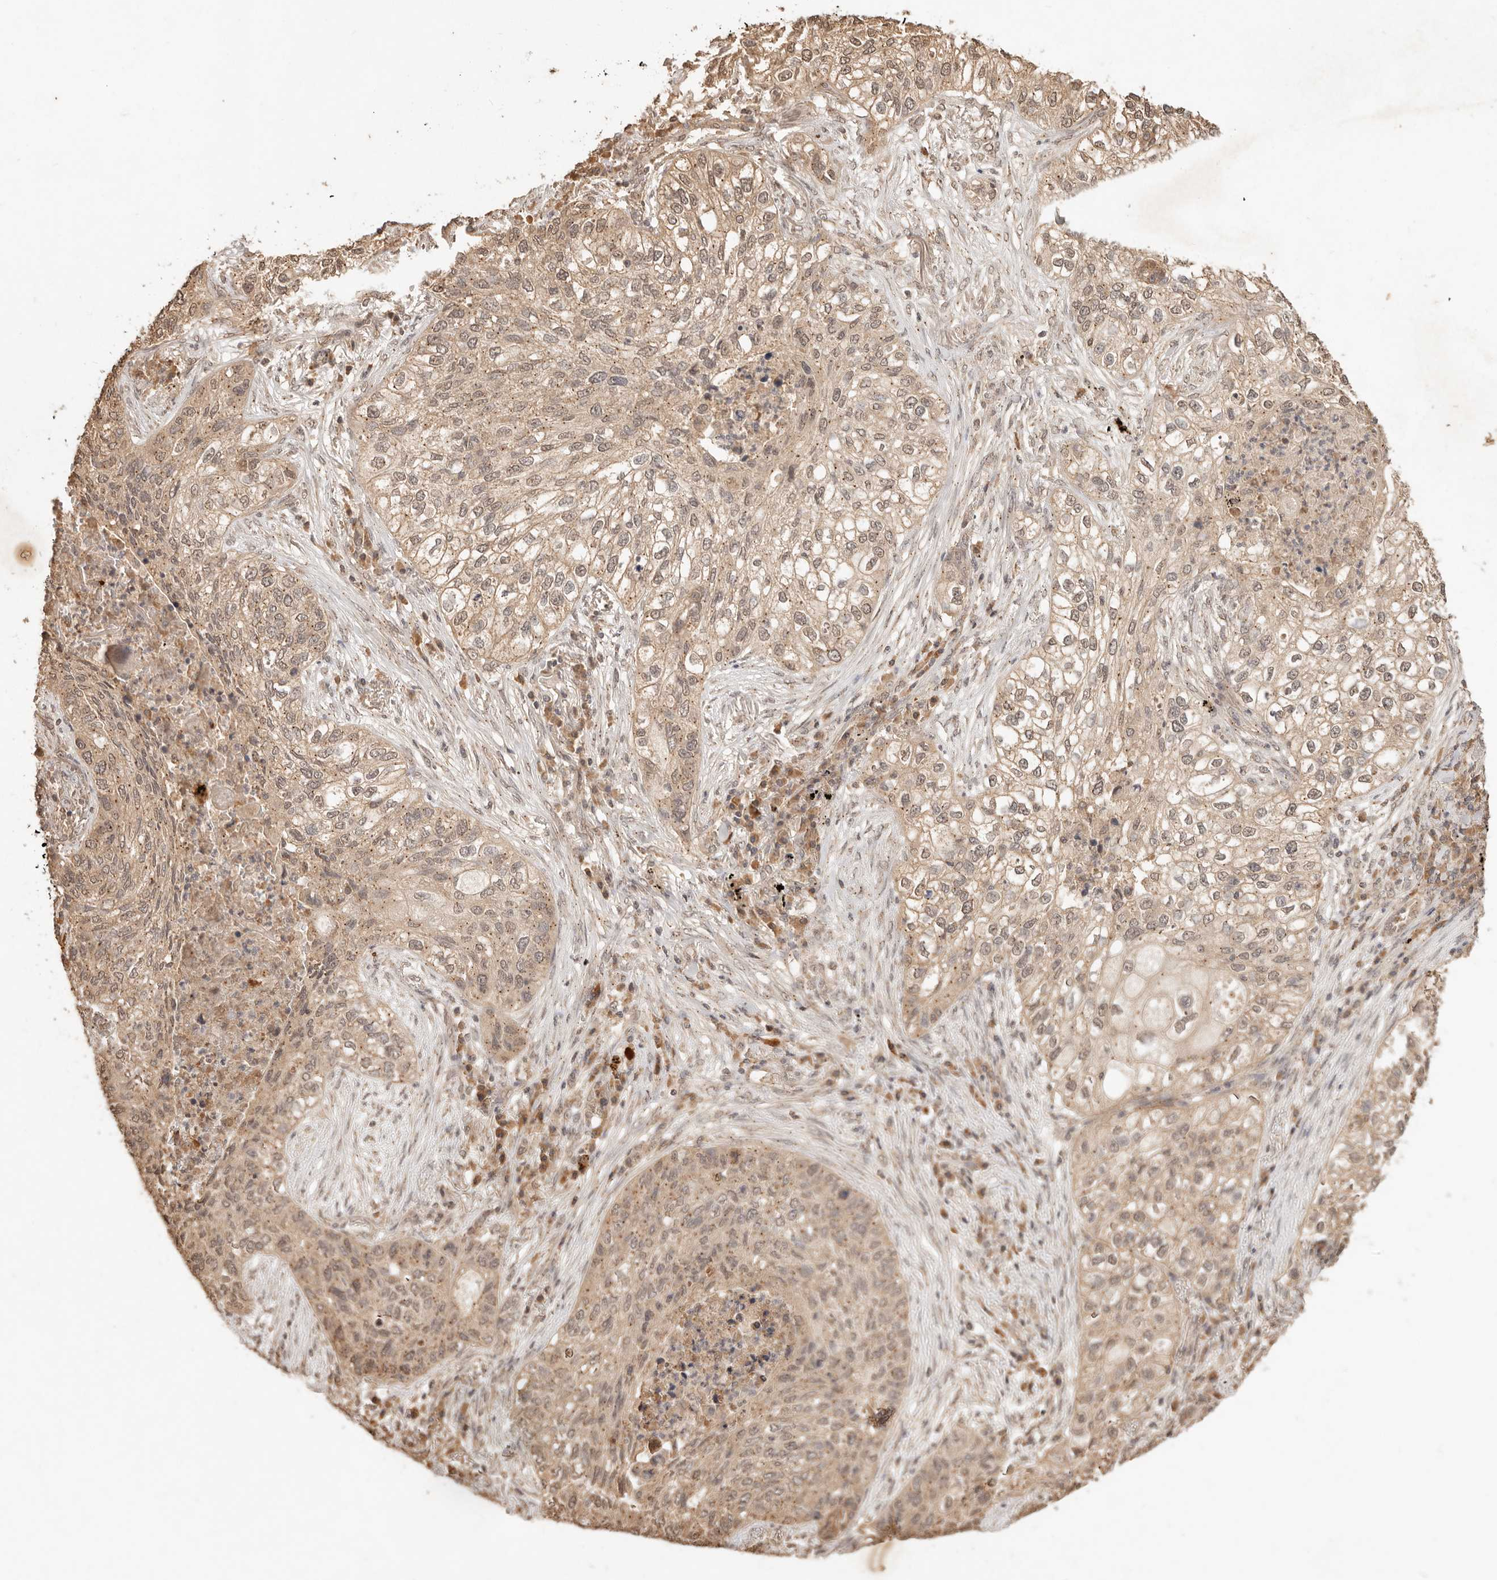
{"staining": {"intensity": "weak", "quantity": ">75%", "location": "cytoplasmic/membranous,nuclear"}, "tissue": "lung cancer", "cell_type": "Tumor cells", "image_type": "cancer", "snomed": [{"axis": "morphology", "description": "Squamous cell carcinoma, NOS"}, {"axis": "topography", "description": "Lung"}], "caption": "IHC staining of lung cancer (squamous cell carcinoma), which shows low levels of weak cytoplasmic/membranous and nuclear positivity in about >75% of tumor cells indicating weak cytoplasmic/membranous and nuclear protein expression. The staining was performed using DAB (3,3'-diaminobenzidine) (brown) for protein detection and nuclei were counterstained in hematoxylin (blue).", "gene": "LMO4", "patient": {"sex": "female", "age": 63}}